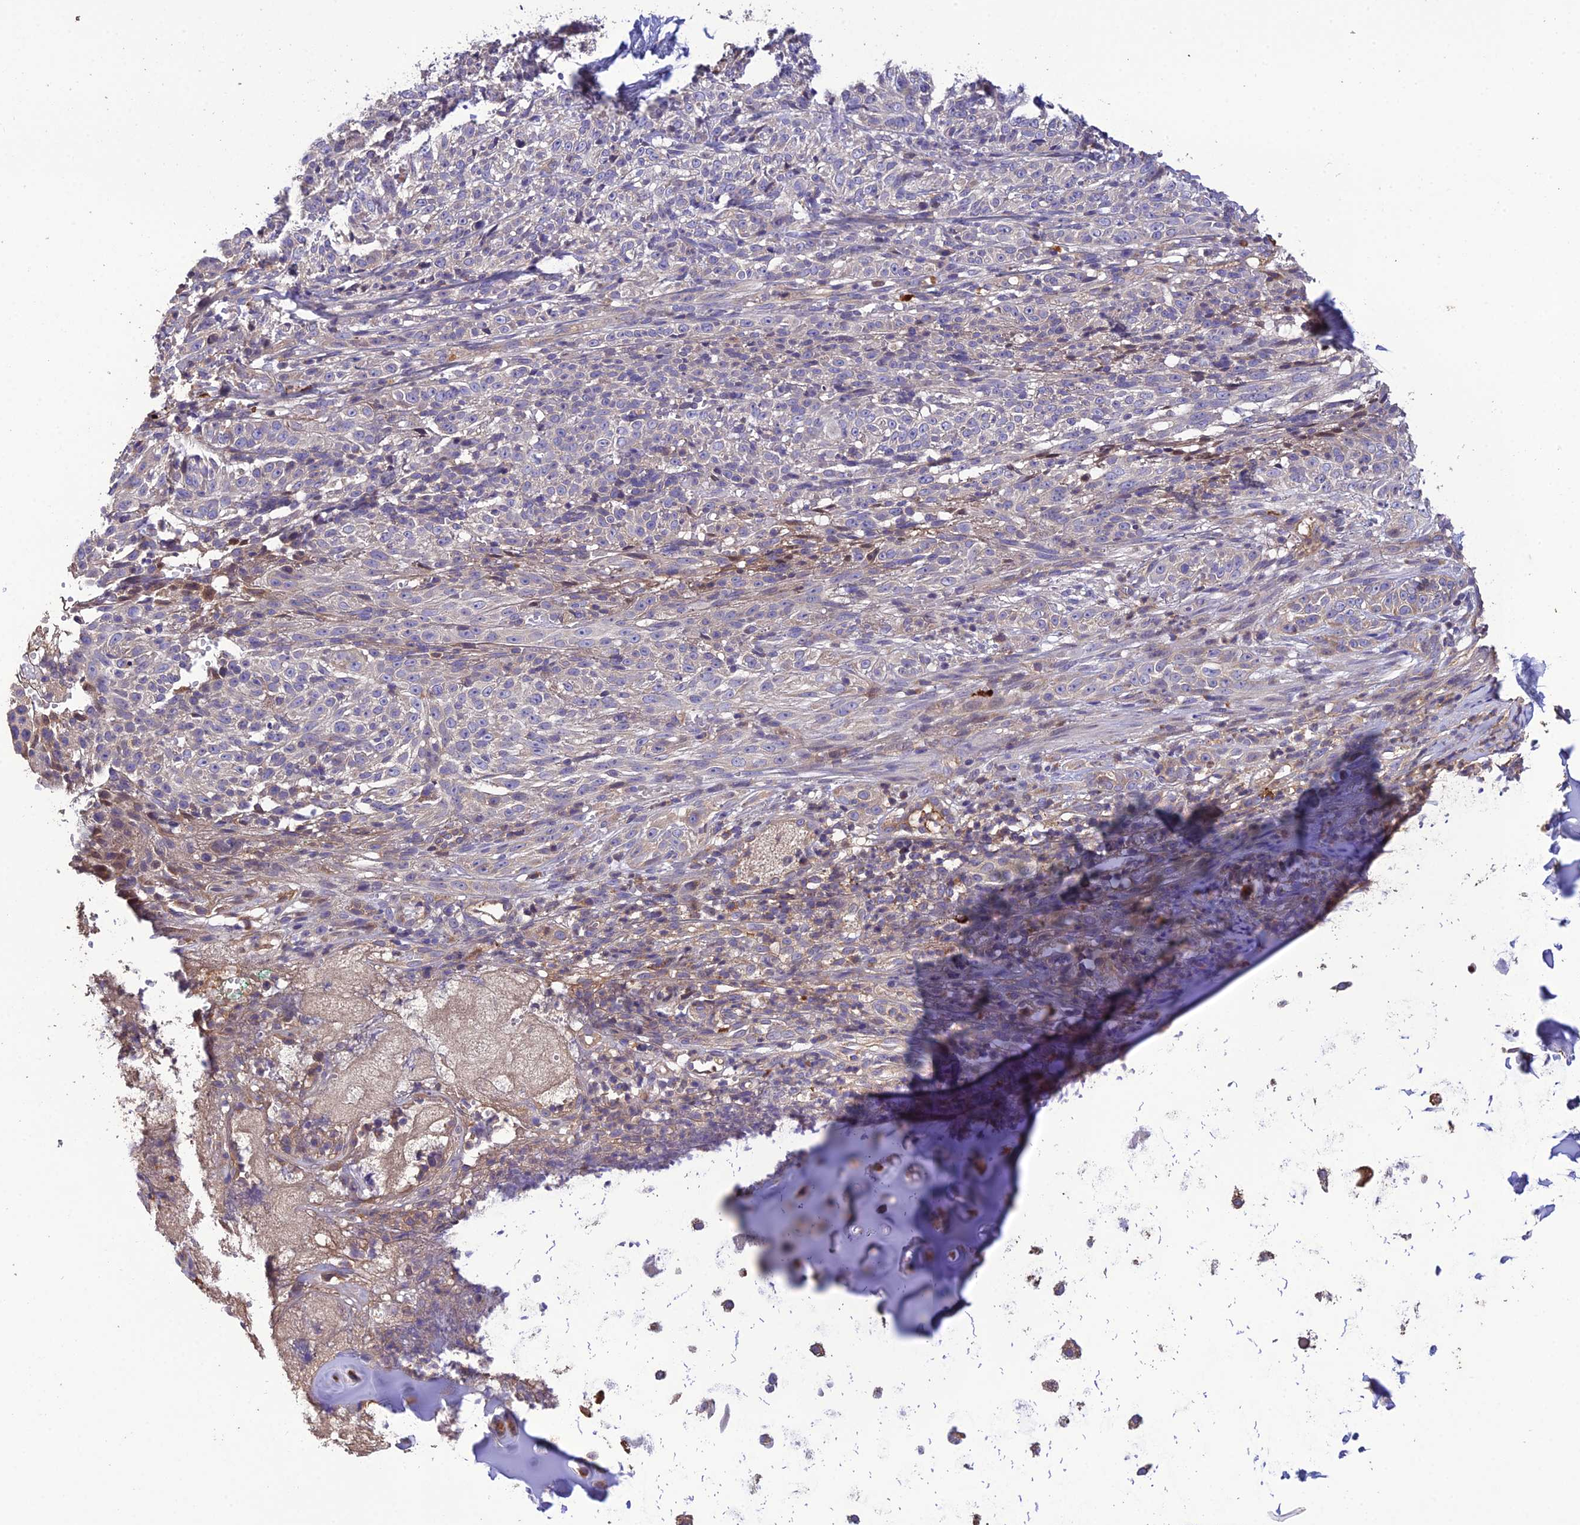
{"staining": {"intensity": "weak", "quantity": "25%-75%", "location": "cytoplasmic/membranous"}, "tissue": "adipose tissue", "cell_type": "Adipocytes", "image_type": "normal", "snomed": [{"axis": "morphology", "description": "Normal tissue, NOS"}, {"axis": "morphology", "description": "Basal cell carcinoma"}, {"axis": "topography", "description": "Cartilage tissue"}, {"axis": "topography", "description": "Nasopharynx"}, {"axis": "topography", "description": "Oral tissue"}], "caption": "Immunohistochemical staining of normal human adipose tissue reveals low levels of weak cytoplasmic/membranous positivity in about 25%-75% of adipocytes. (DAB (3,3'-diaminobenzidine) IHC with brightfield microscopy, high magnification).", "gene": "MIOS", "patient": {"sex": "female", "age": 77}}